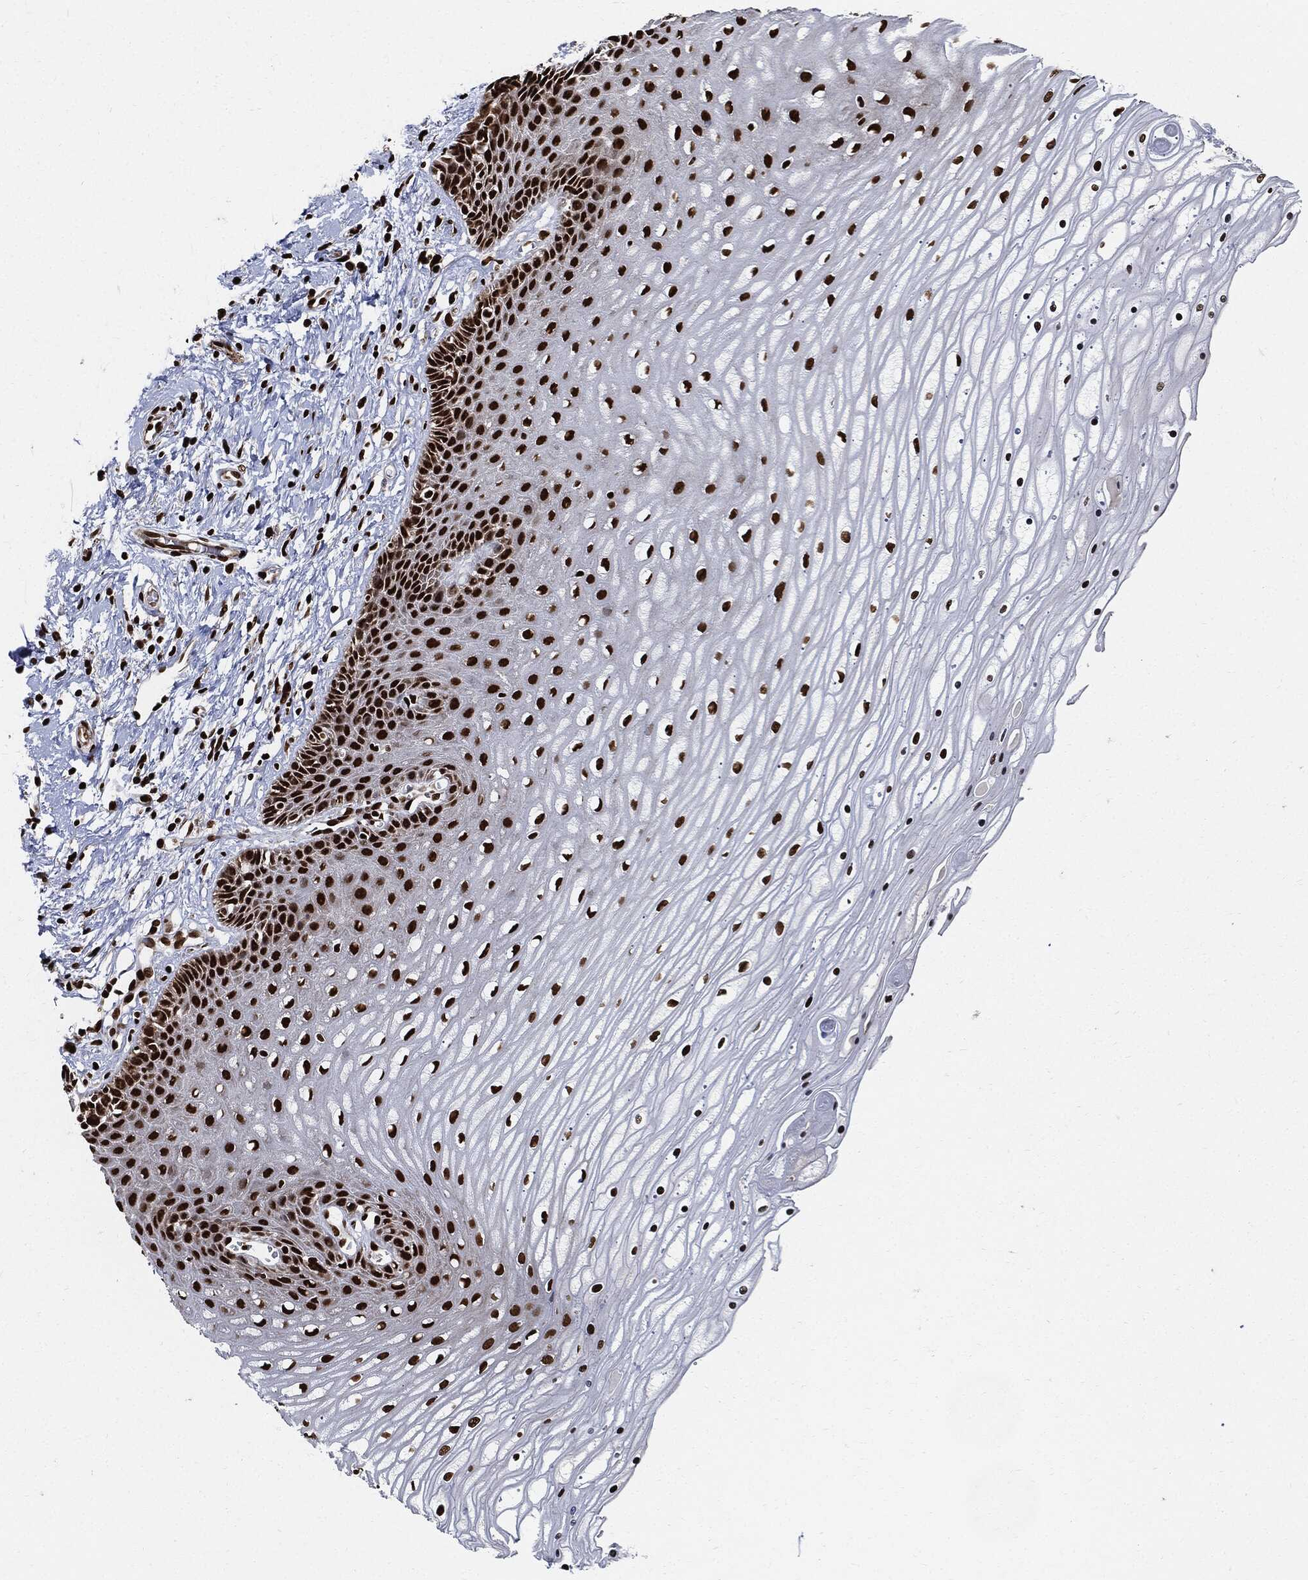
{"staining": {"intensity": "strong", "quantity": ">75%", "location": "nuclear"}, "tissue": "cervix", "cell_type": "Glandular cells", "image_type": "normal", "snomed": [{"axis": "morphology", "description": "Normal tissue, NOS"}, {"axis": "topography", "description": "Cervix"}], "caption": "This image shows benign cervix stained with immunohistochemistry (IHC) to label a protein in brown. The nuclear of glandular cells show strong positivity for the protein. Nuclei are counter-stained blue.", "gene": "RECQL", "patient": {"sex": "female", "age": 35}}